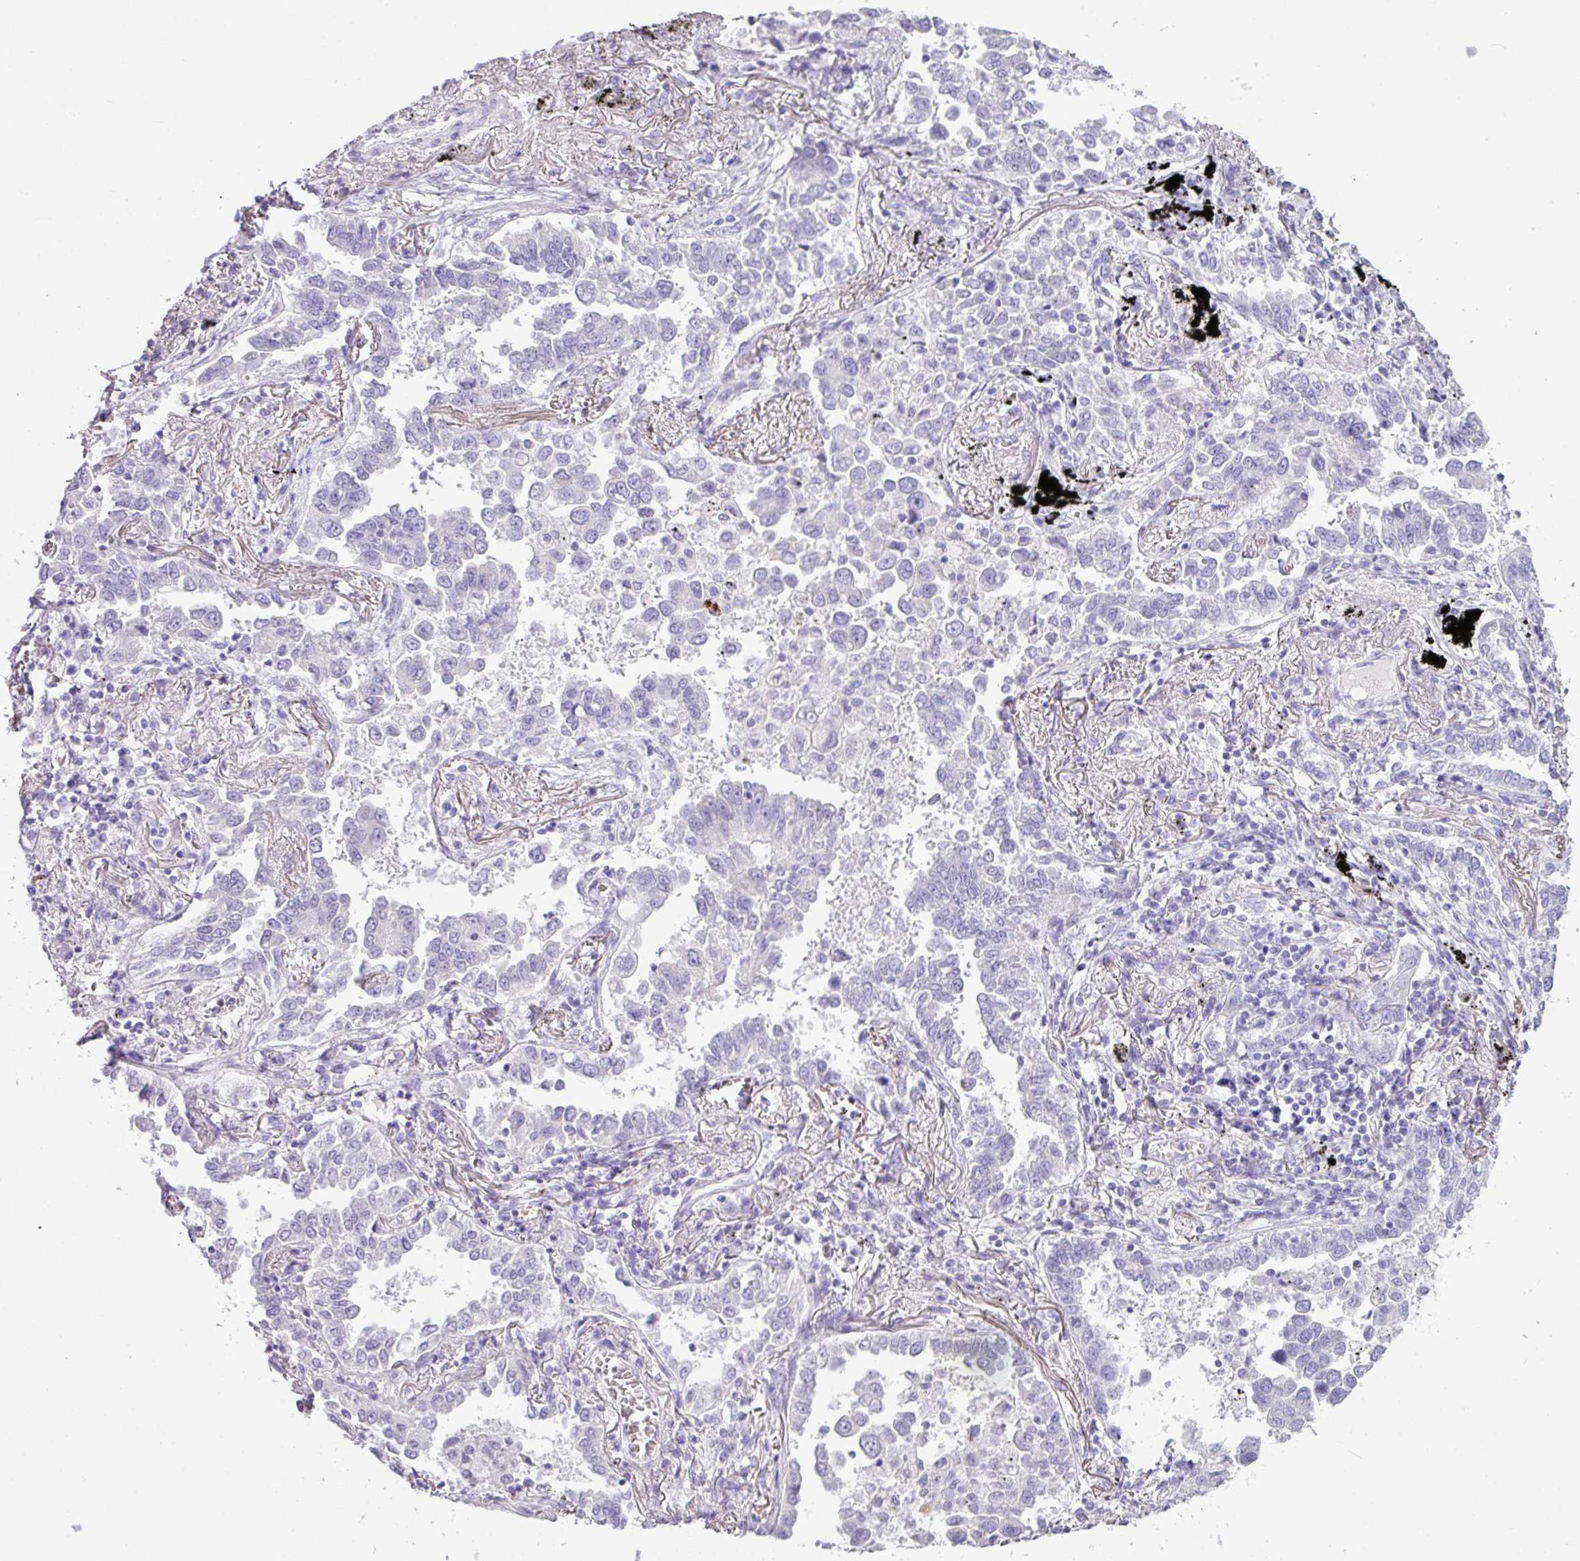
{"staining": {"intensity": "negative", "quantity": "none", "location": "none"}, "tissue": "lung cancer", "cell_type": "Tumor cells", "image_type": "cancer", "snomed": [{"axis": "morphology", "description": "Adenocarcinoma, NOS"}, {"axis": "topography", "description": "Lung"}], "caption": "DAB immunohistochemical staining of lung cancer (adenocarcinoma) exhibits no significant expression in tumor cells.", "gene": "AMY1B", "patient": {"sex": "male", "age": 67}}